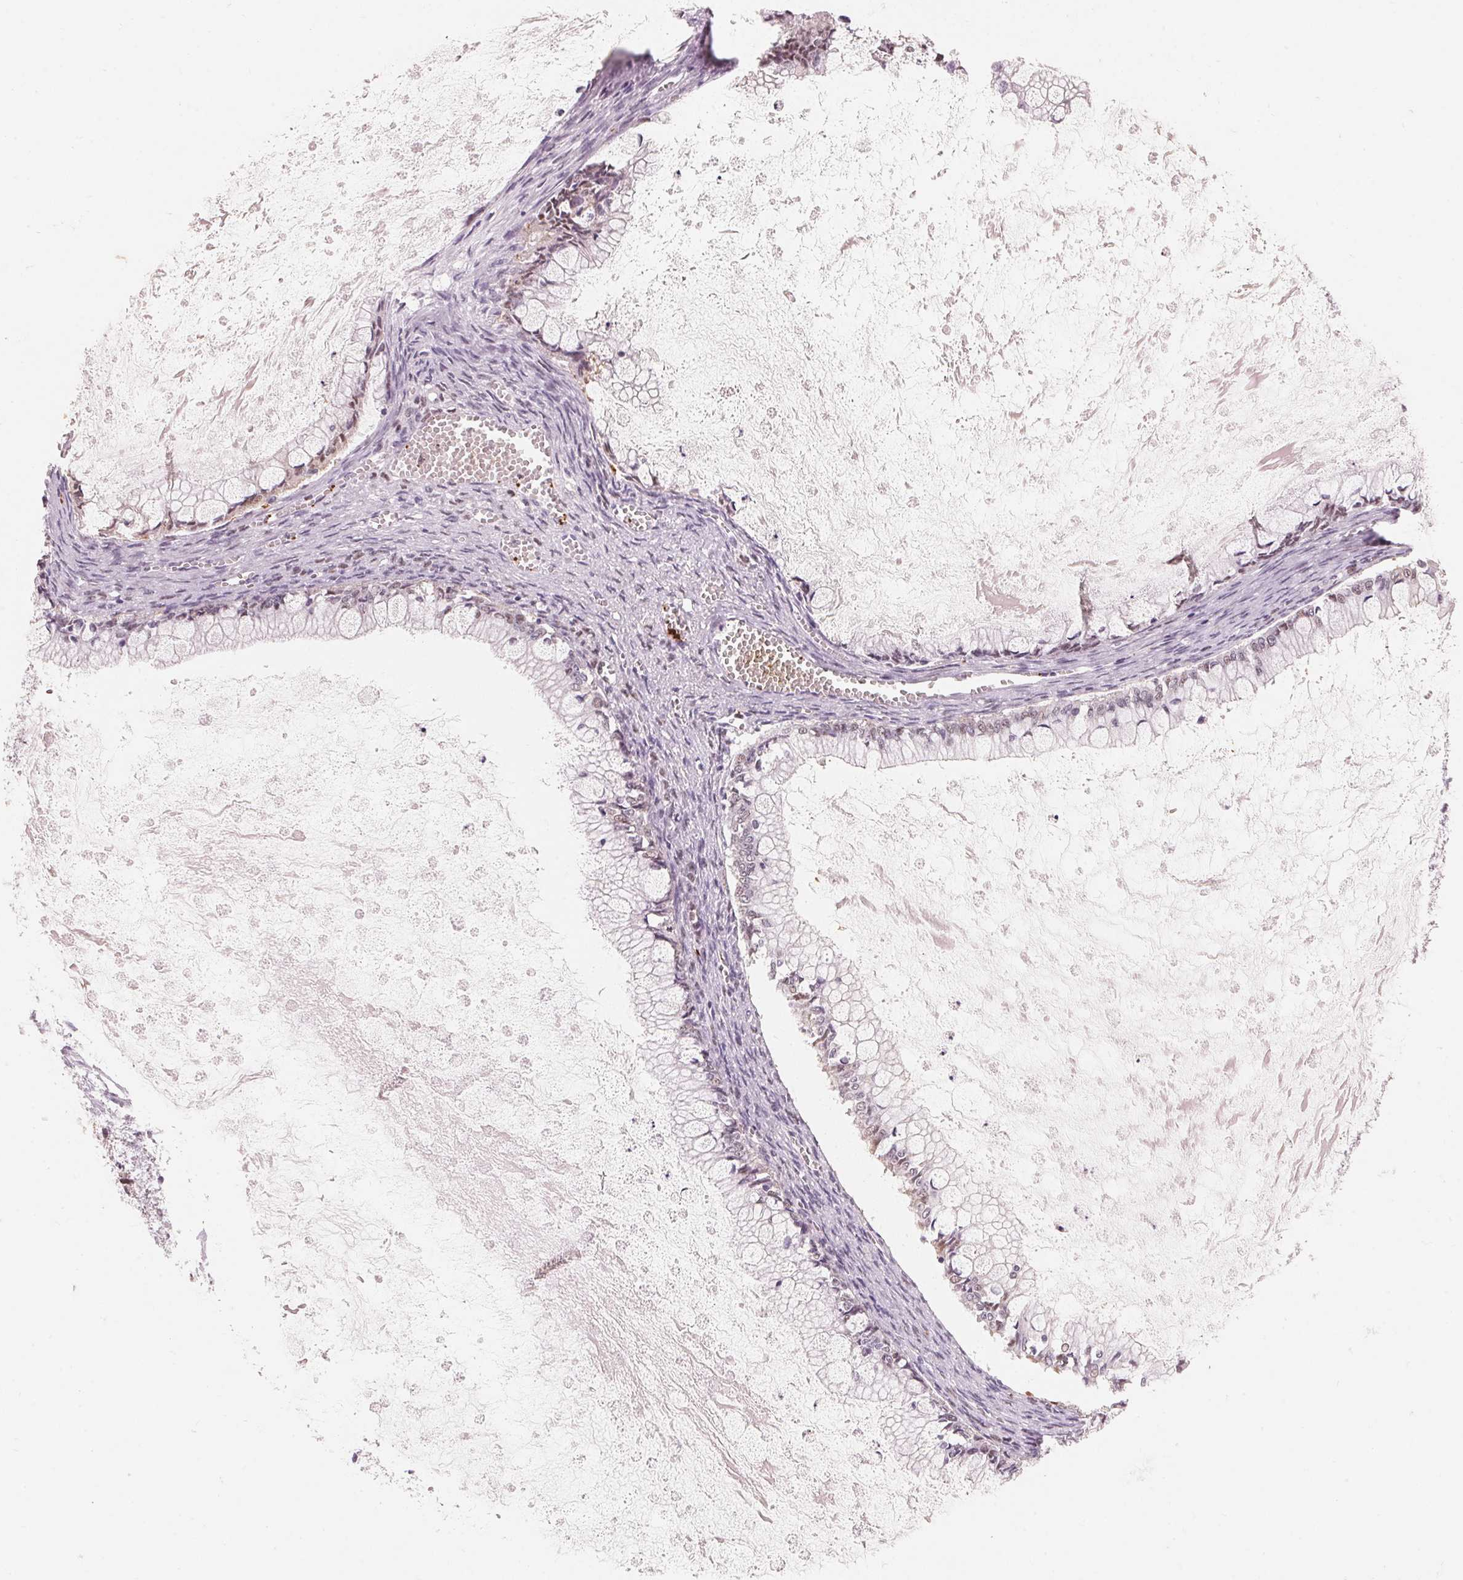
{"staining": {"intensity": "weak", "quantity": "<25%", "location": "nuclear"}, "tissue": "ovarian cancer", "cell_type": "Tumor cells", "image_type": "cancer", "snomed": [{"axis": "morphology", "description": "Cystadenocarcinoma, mucinous, NOS"}, {"axis": "topography", "description": "Ovary"}], "caption": "IHC of ovarian cancer (mucinous cystadenocarcinoma) reveals no positivity in tumor cells.", "gene": "ARHGAP22", "patient": {"sex": "female", "age": 67}}